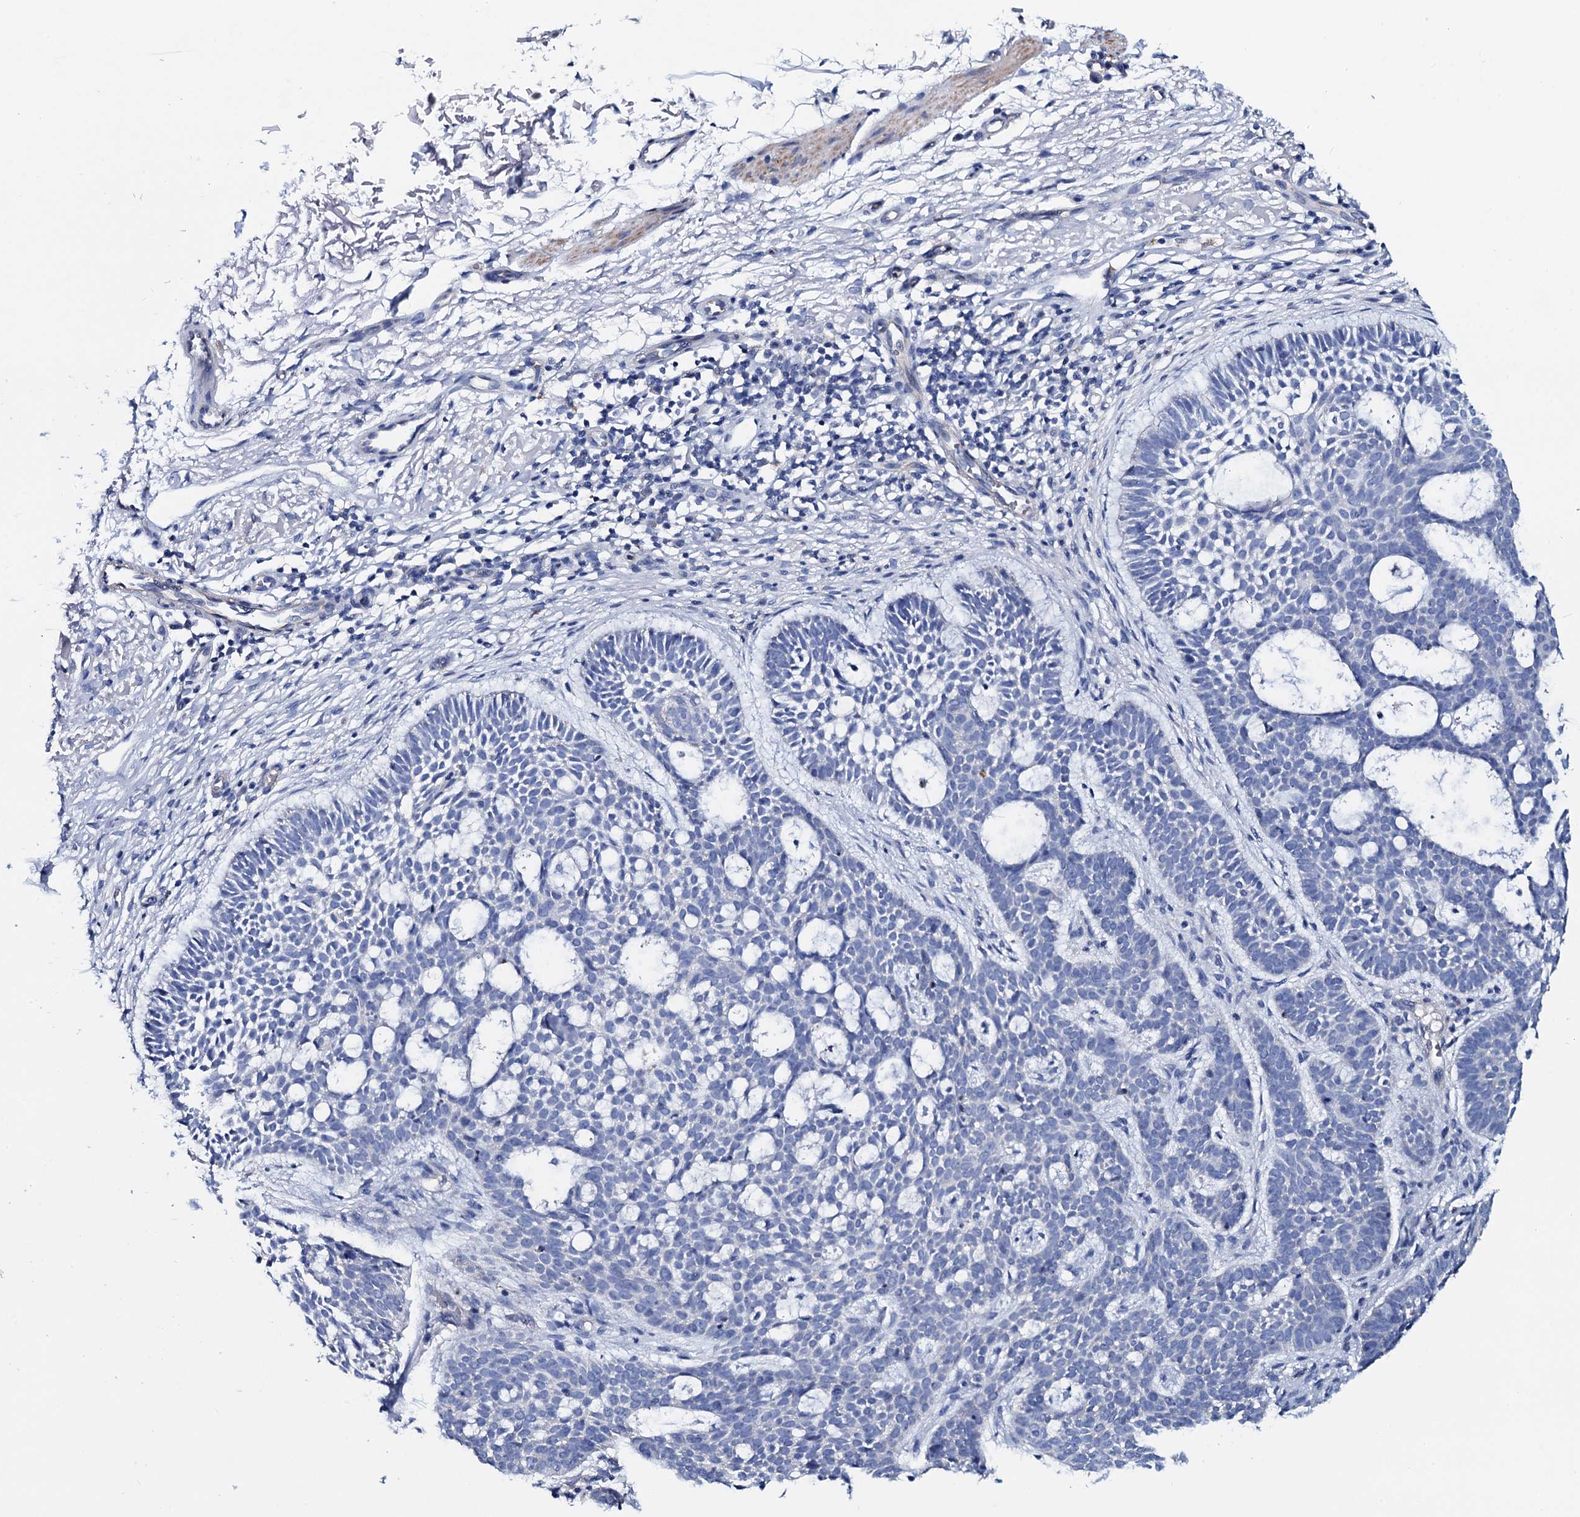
{"staining": {"intensity": "negative", "quantity": "none", "location": "none"}, "tissue": "skin cancer", "cell_type": "Tumor cells", "image_type": "cancer", "snomed": [{"axis": "morphology", "description": "Basal cell carcinoma"}, {"axis": "topography", "description": "Skin"}], "caption": "Skin cancer was stained to show a protein in brown. There is no significant positivity in tumor cells. (Stains: DAB (3,3'-diaminobenzidine) immunohistochemistry with hematoxylin counter stain, Microscopy: brightfield microscopy at high magnification).", "gene": "GYS2", "patient": {"sex": "male", "age": 85}}